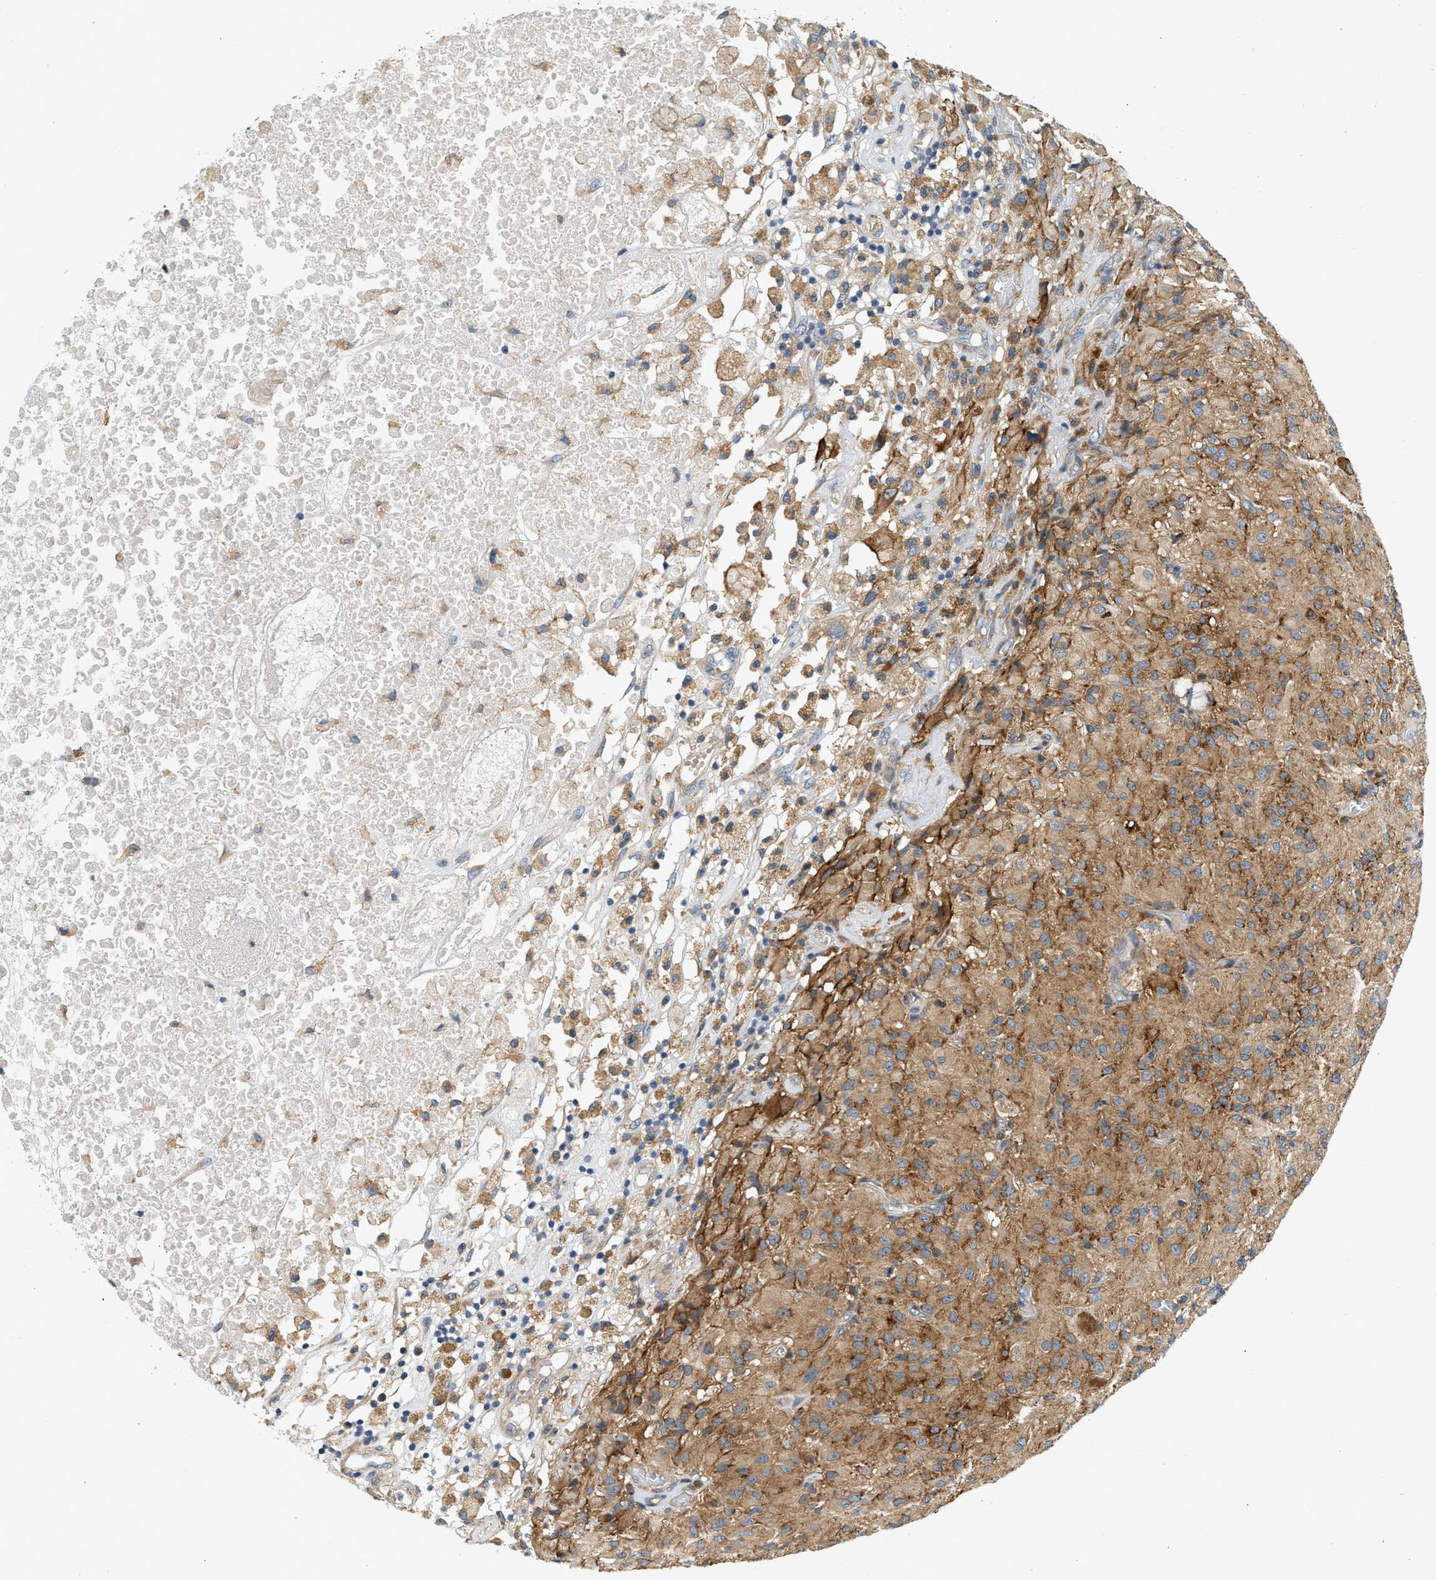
{"staining": {"intensity": "moderate", "quantity": "25%-75%", "location": "cytoplasmic/membranous"}, "tissue": "glioma", "cell_type": "Tumor cells", "image_type": "cancer", "snomed": [{"axis": "morphology", "description": "Glioma, malignant, High grade"}, {"axis": "topography", "description": "Brain"}], "caption": "A brown stain labels moderate cytoplasmic/membranous positivity of a protein in glioma tumor cells.", "gene": "KDELR2", "patient": {"sex": "female", "age": 59}}